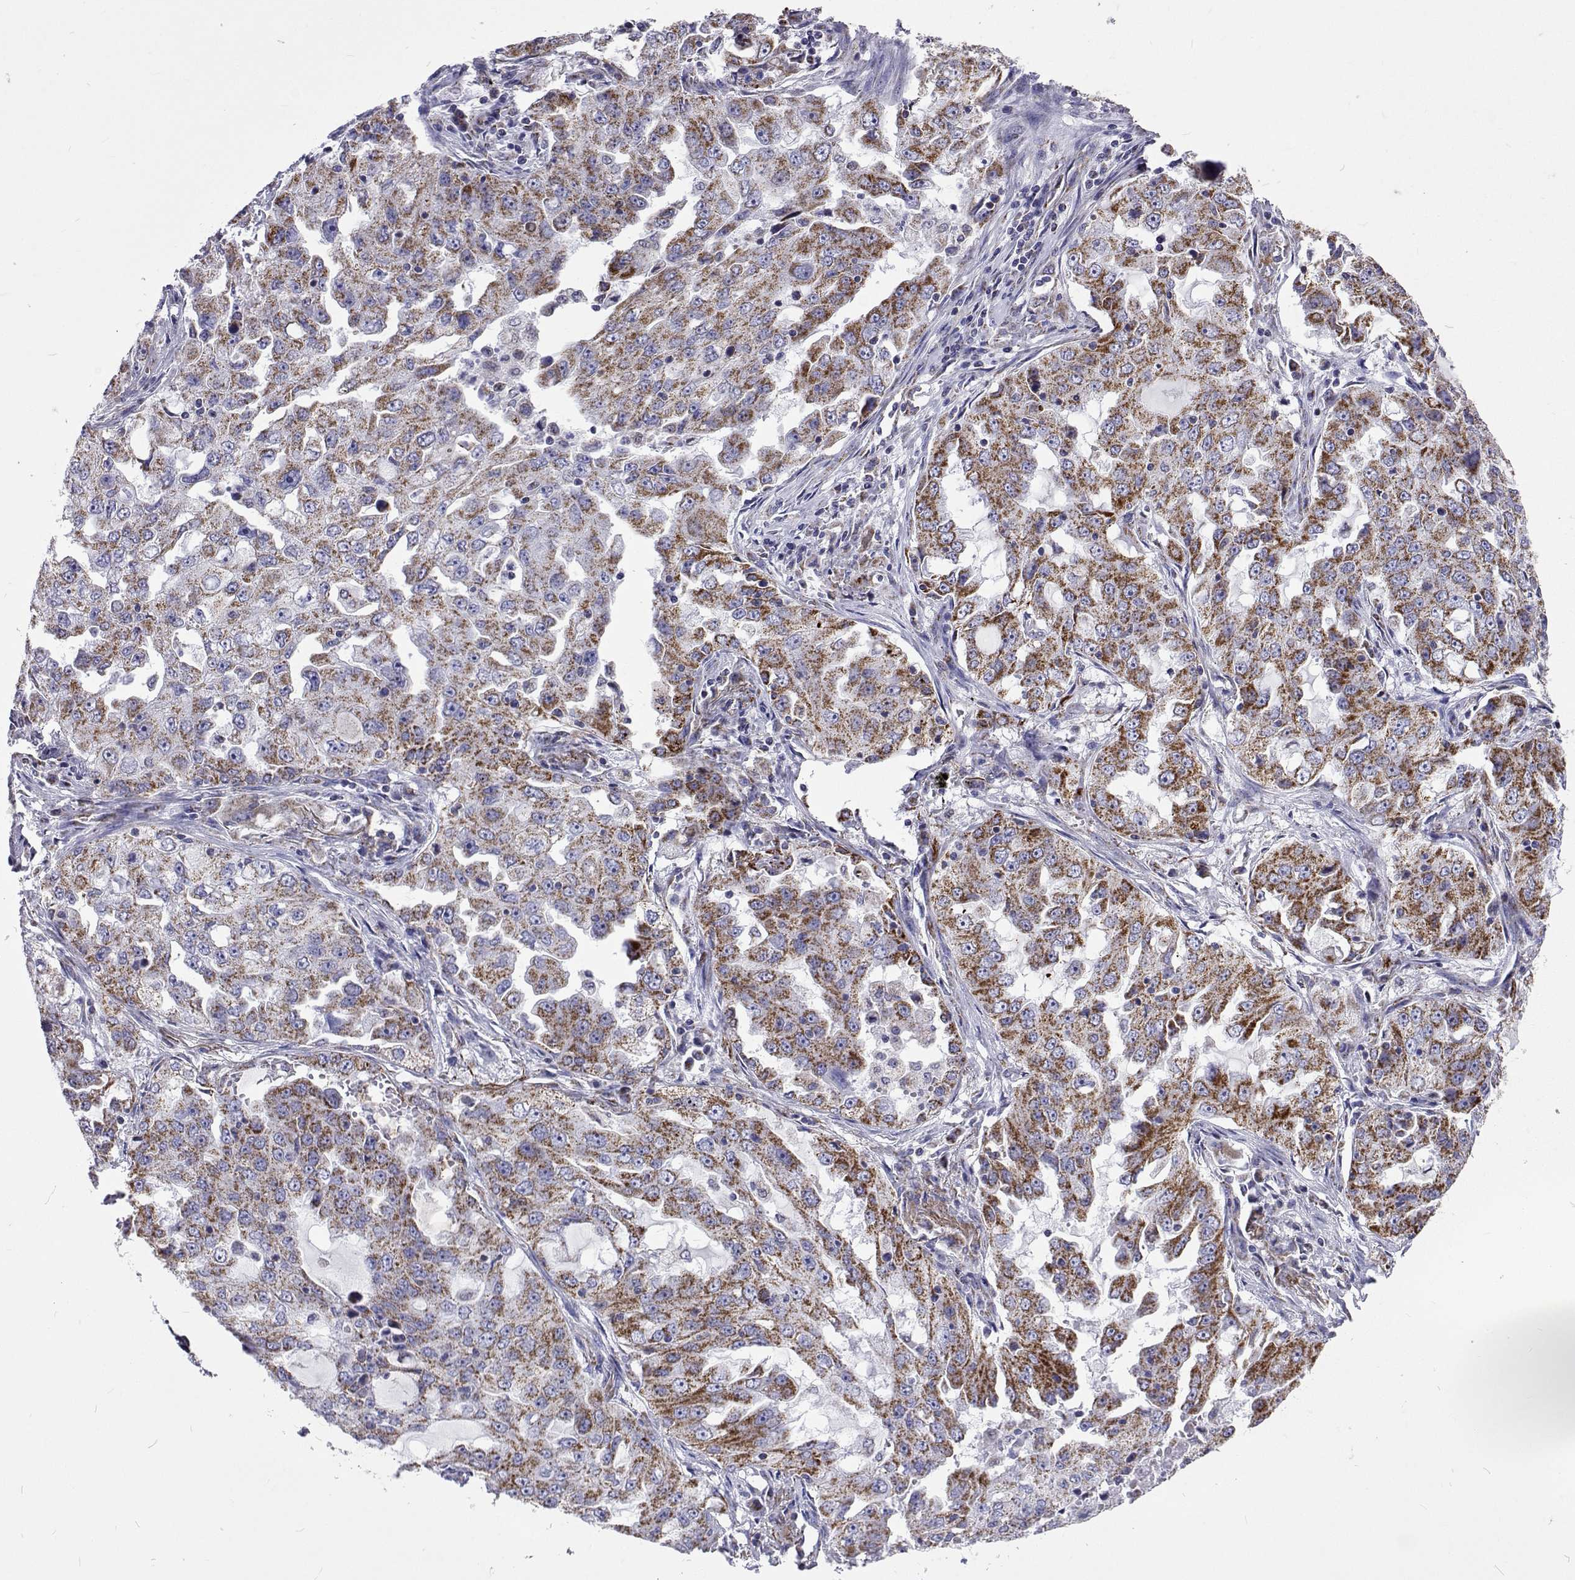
{"staining": {"intensity": "moderate", "quantity": "25%-75%", "location": "cytoplasmic/membranous"}, "tissue": "lung cancer", "cell_type": "Tumor cells", "image_type": "cancer", "snomed": [{"axis": "morphology", "description": "Adenocarcinoma, NOS"}, {"axis": "topography", "description": "Lung"}], "caption": "The immunohistochemical stain shows moderate cytoplasmic/membranous staining in tumor cells of lung cancer (adenocarcinoma) tissue.", "gene": "MCCC2", "patient": {"sex": "female", "age": 61}}